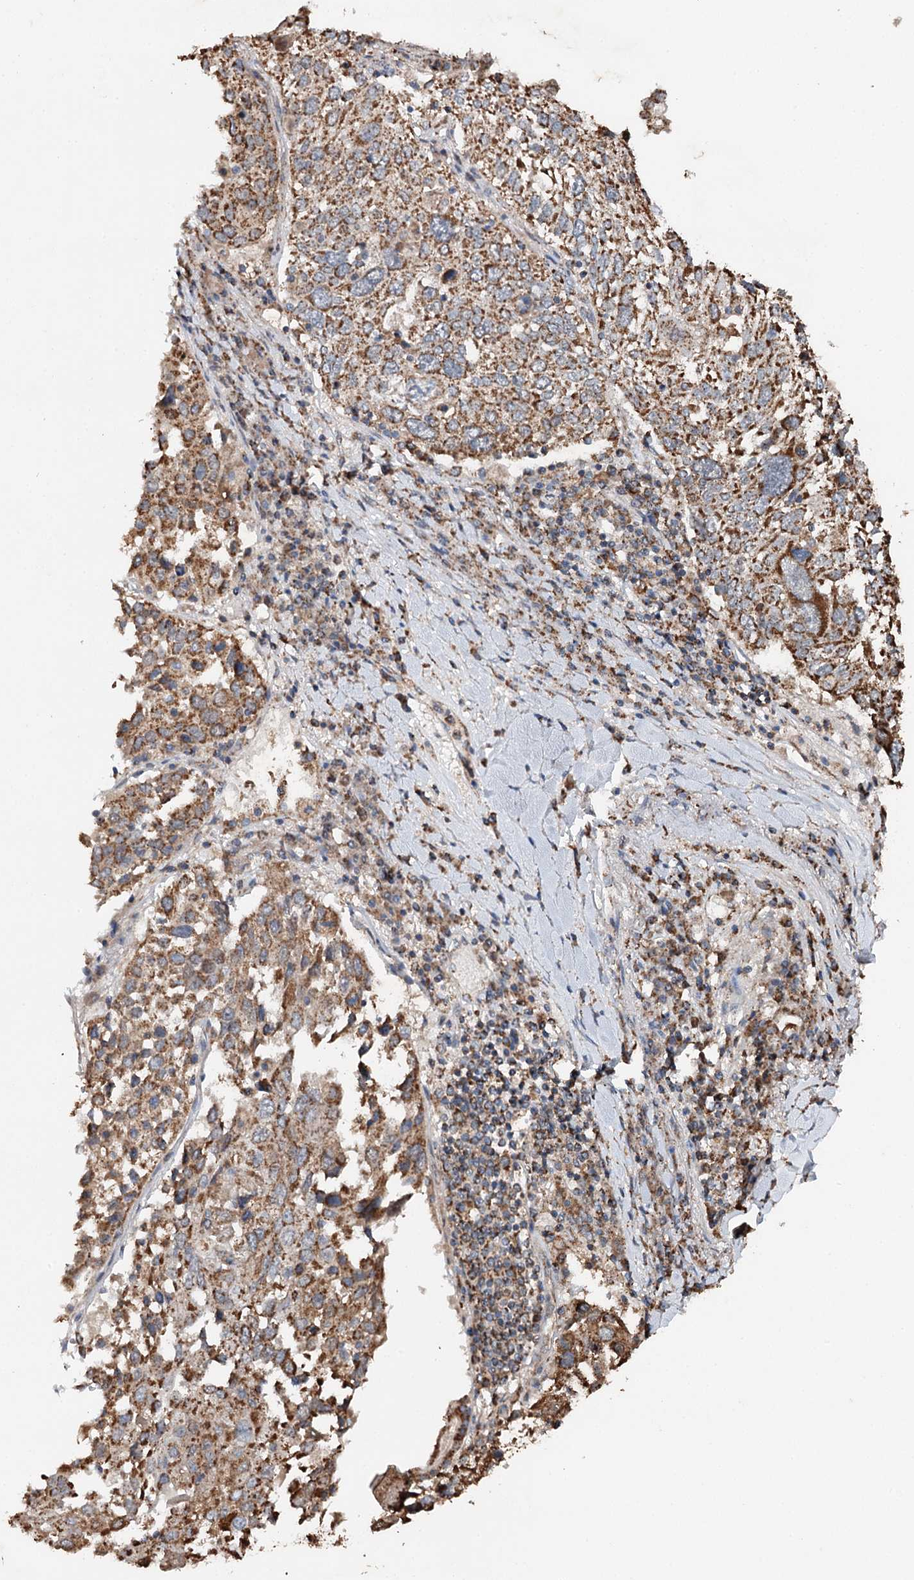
{"staining": {"intensity": "moderate", "quantity": ">75%", "location": "cytoplasmic/membranous"}, "tissue": "lung cancer", "cell_type": "Tumor cells", "image_type": "cancer", "snomed": [{"axis": "morphology", "description": "Squamous cell carcinoma, NOS"}, {"axis": "topography", "description": "Lung"}], "caption": "Protein analysis of squamous cell carcinoma (lung) tissue exhibits moderate cytoplasmic/membranous positivity in approximately >75% of tumor cells.", "gene": "PIK3CB", "patient": {"sex": "male", "age": 65}}